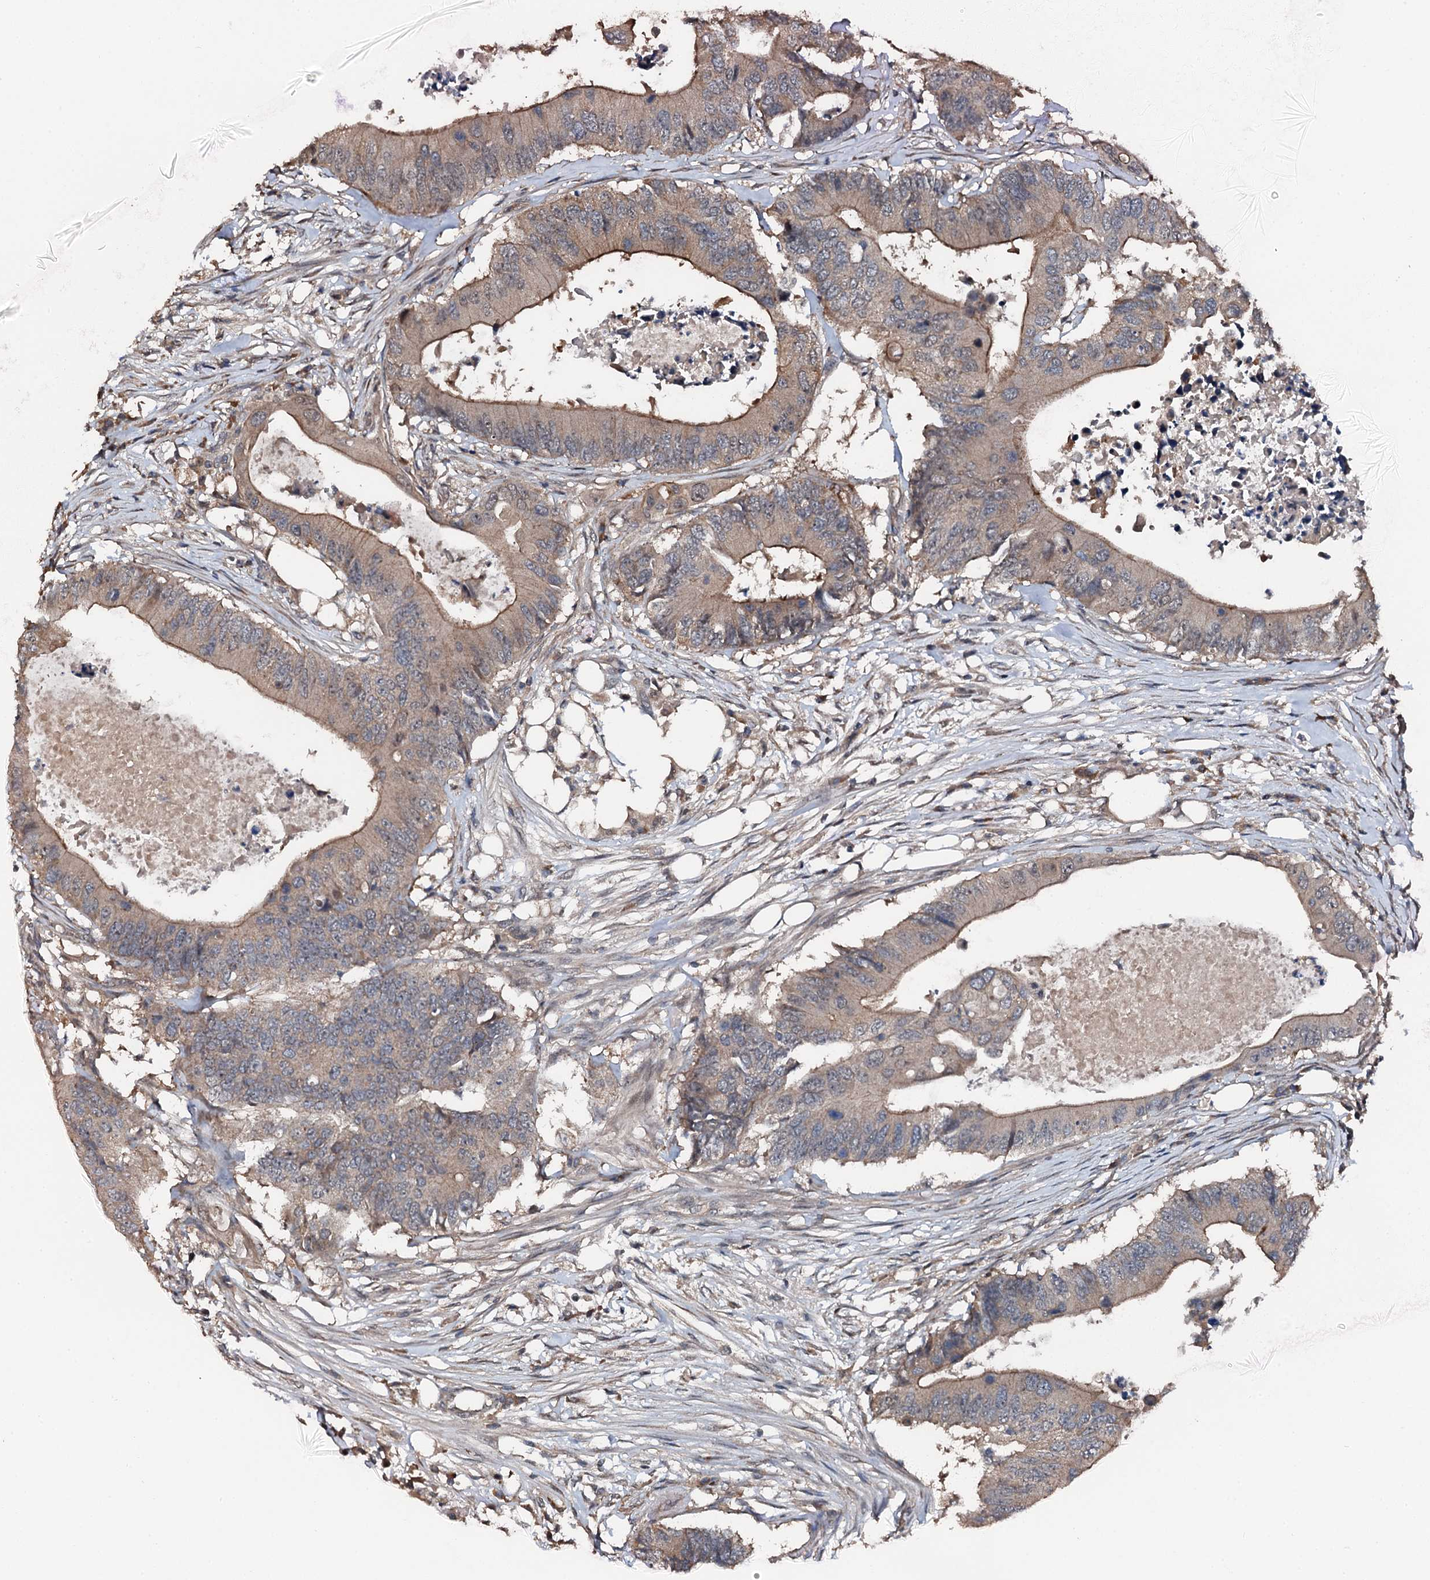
{"staining": {"intensity": "moderate", "quantity": "25%-75%", "location": "cytoplasmic/membranous"}, "tissue": "colorectal cancer", "cell_type": "Tumor cells", "image_type": "cancer", "snomed": [{"axis": "morphology", "description": "Adenocarcinoma, NOS"}, {"axis": "topography", "description": "Colon"}], "caption": "Colorectal adenocarcinoma was stained to show a protein in brown. There is medium levels of moderate cytoplasmic/membranous expression in approximately 25%-75% of tumor cells. The protein is shown in brown color, while the nuclei are stained blue.", "gene": "FLYWCH1", "patient": {"sex": "male", "age": 71}}